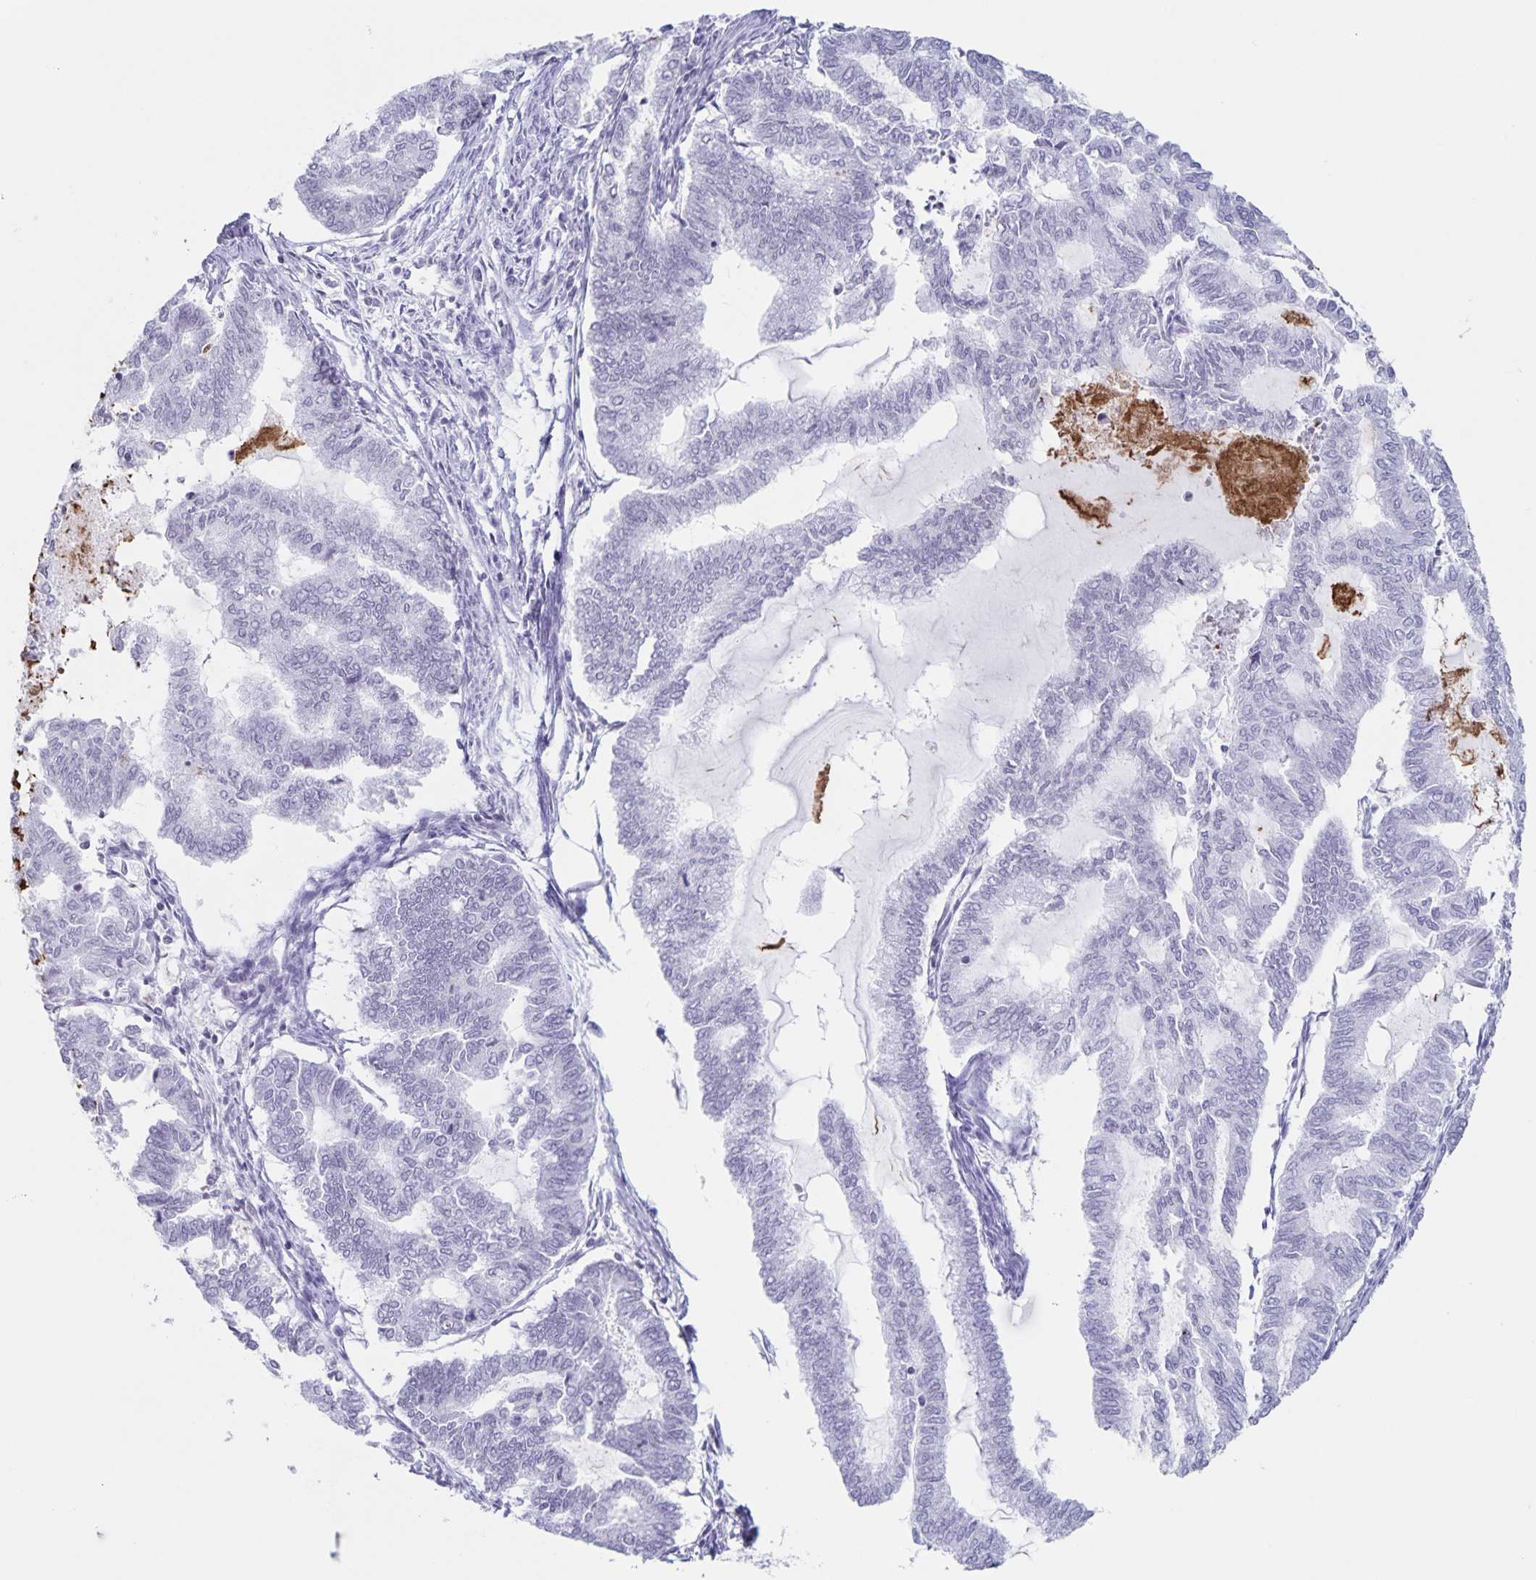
{"staining": {"intensity": "negative", "quantity": "none", "location": "none"}, "tissue": "endometrial cancer", "cell_type": "Tumor cells", "image_type": "cancer", "snomed": [{"axis": "morphology", "description": "Adenocarcinoma, NOS"}, {"axis": "topography", "description": "Endometrium"}], "caption": "IHC of adenocarcinoma (endometrial) shows no staining in tumor cells. The staining was performed using DAB (3,3'-diaminobenzidine) to visualize the protein expression in brown, while the nuclei were stained in blue with hematoxylin (Magnification: 20x).", "gene": "LCE6A", "patient": {"sex": "female", "age": 79}}